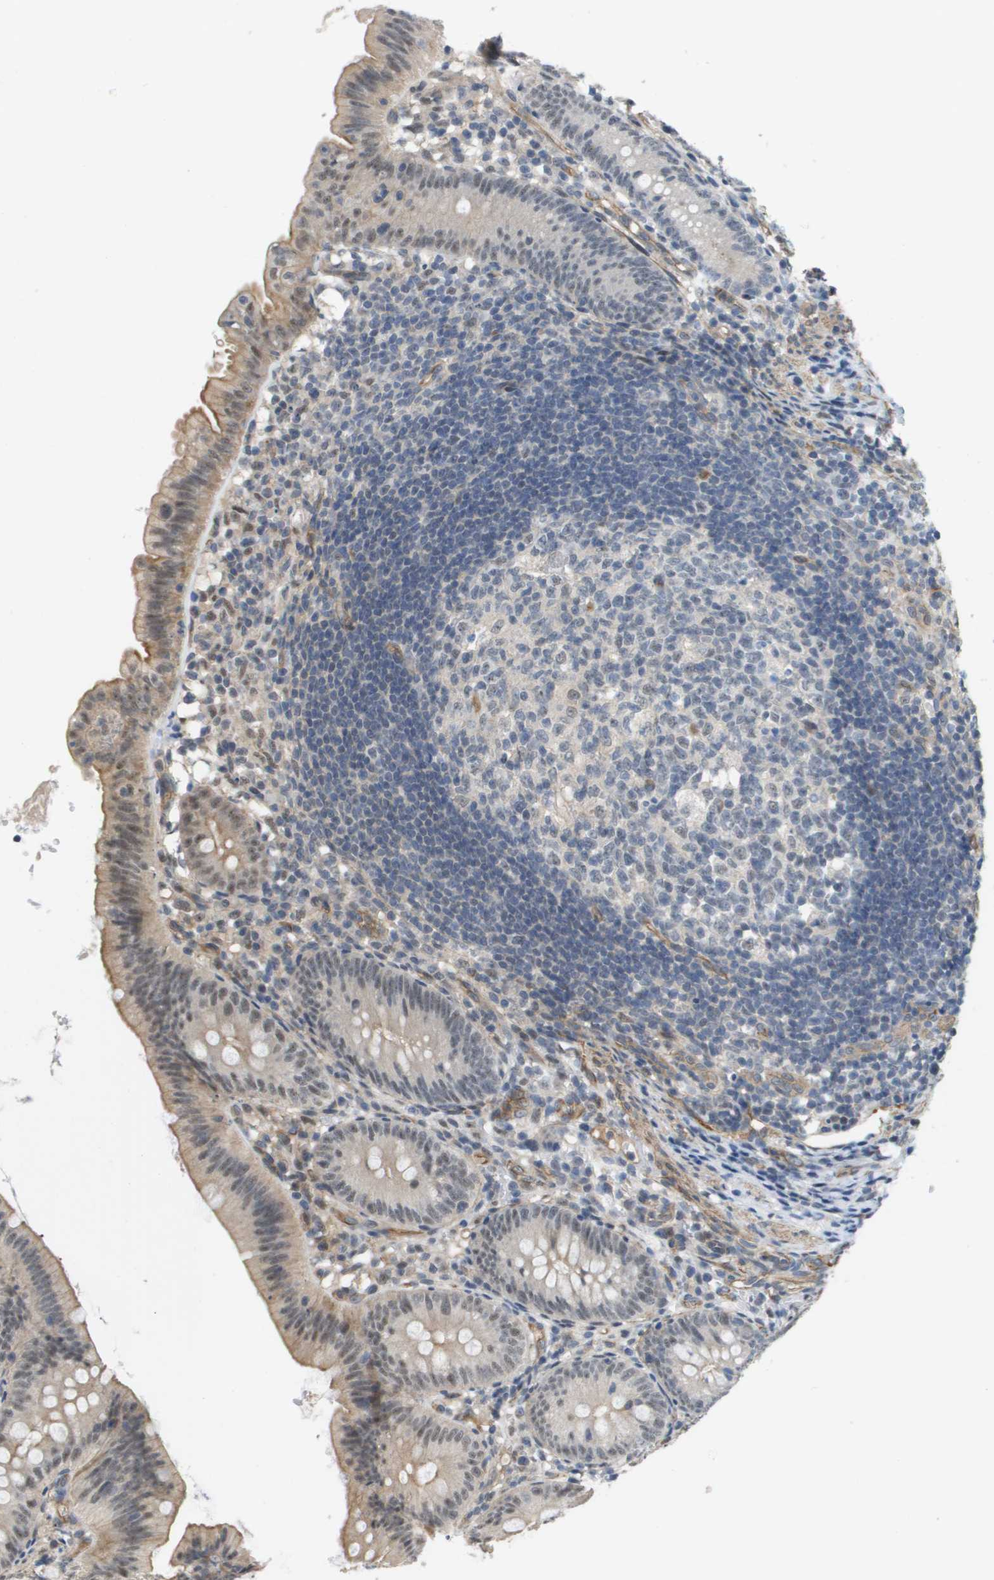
{"staining": {"intensity": "weak", "quantity": "25%-75%", "location": "cytoplasmic/membranous,nuclear"}, "tissue": "appendix", "cell_type": "Glandular cells", "image_type": "normal", "snomed": [{"axis": "morphology", "description": "Normal tissue, NOS"}, {"axis": "topography", "description": "Appendix"}], "caption": "Immunohistochemical staining of benign appendix displays 25%-75% levels of weak cytoplasmic/membranous,nuclear protein staining in approximately 25%-75% of glandular cells. (brown staining indicates protein expression, while blue staining denotes nuclei).", "gene": "RNF112", "patient": {"sex": "male", "age": 1}}